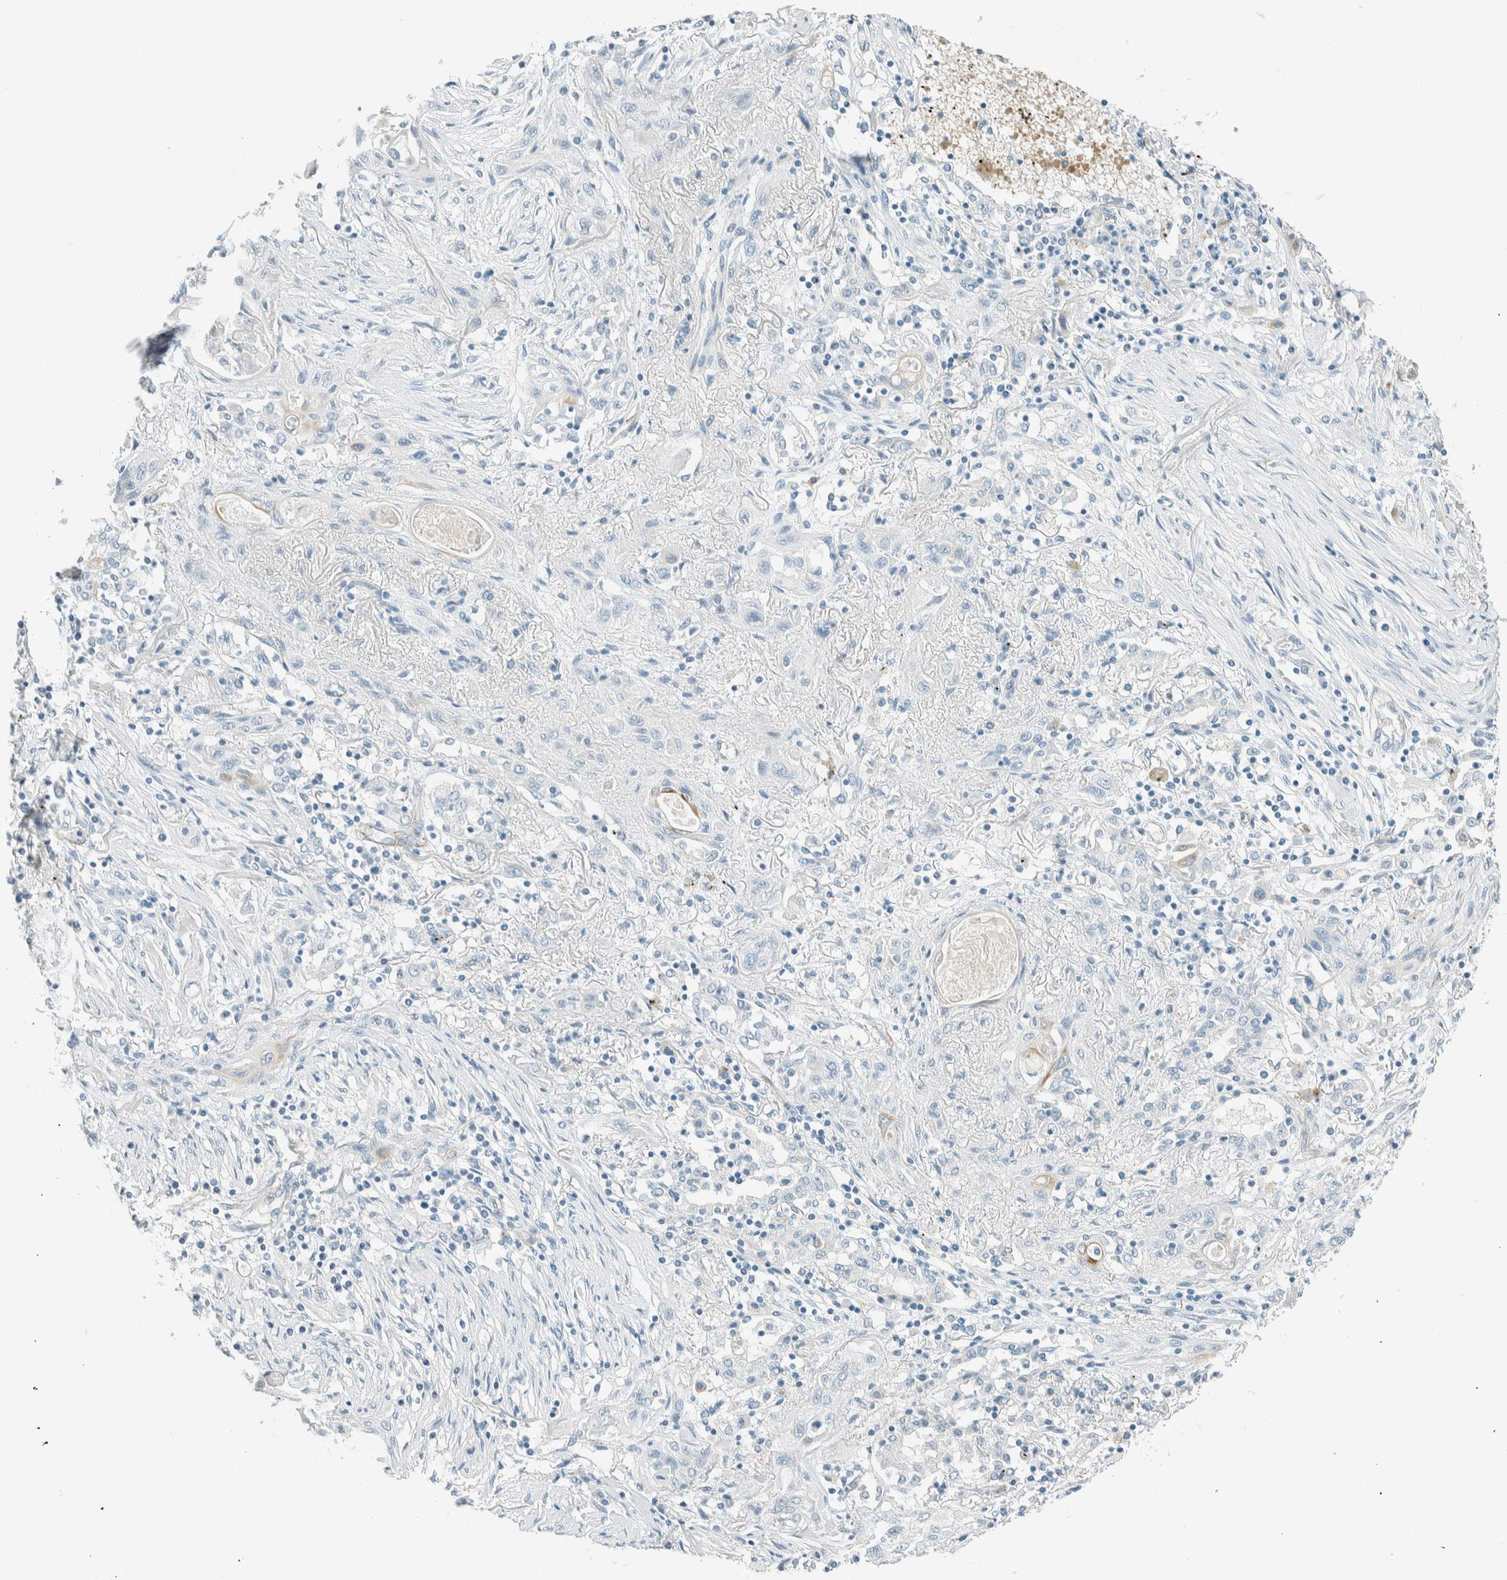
{"staining": {"intensity": "negative", "quantity": "none", "location": "none"}, "tissue": "lung cancer", "cell_type": "Tumor cells", "image_type": "cancer", "snomed": [{"axis": "morphology", "description": "Squamous cell carcinoma, NOS"}, {"axis": "topography", "description": "Lung"}], "caption": "Squamous cell carcinoma (lung) was stained to show a protein in brown. There is no significant expression in tumor cells. (DAB (3,3'-diaminobenzidine) immunohistochemistry (IHC) visualized using brightfield microscopy, high magnification).", "gene": "SLFN12", "patient": {"sex": "female", "age": 47}}